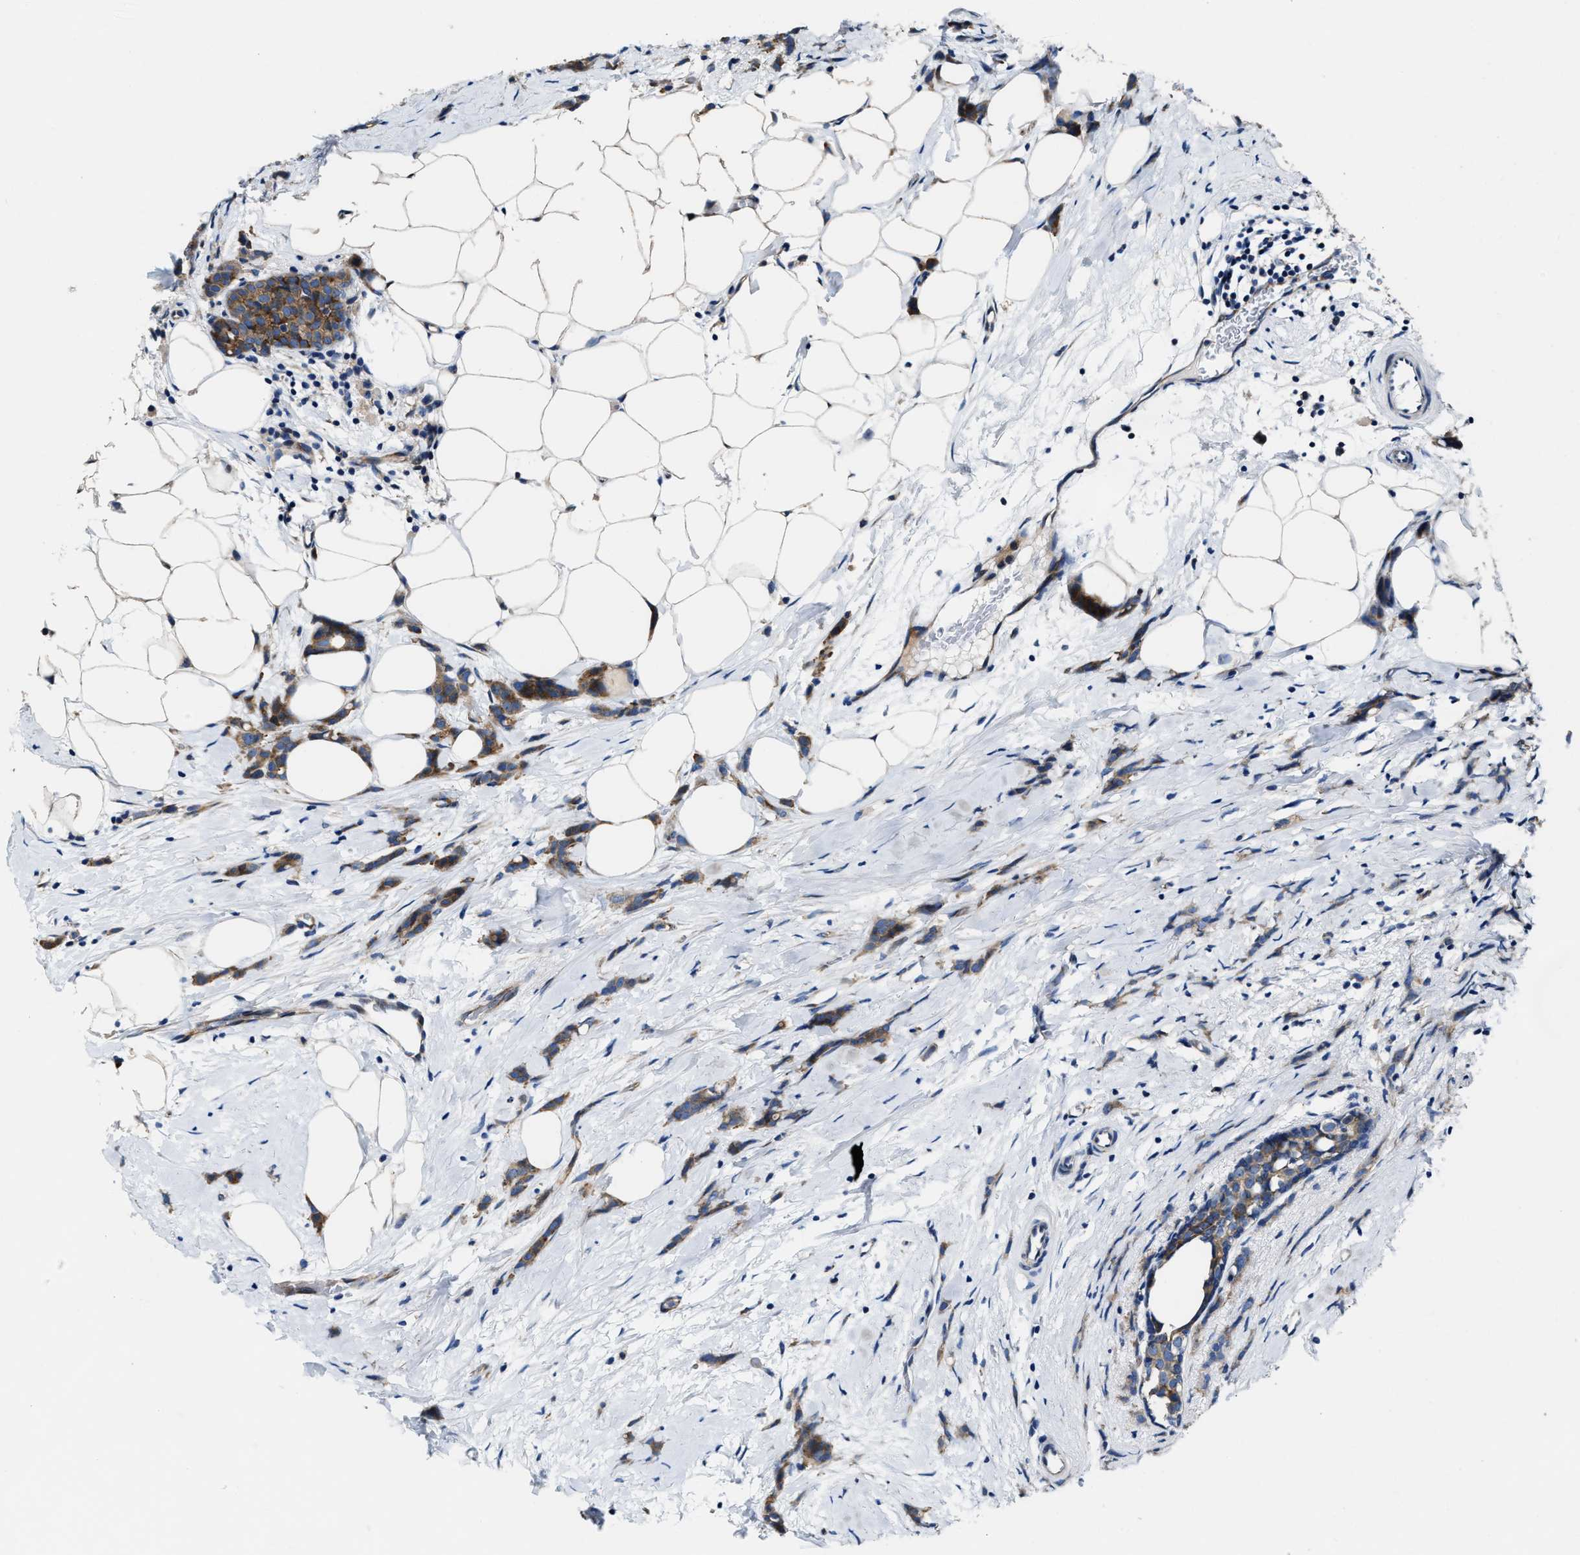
{"staining": {"intensity": "moderate", "quantity": ">75%", "location": "cytoplasmic/membranous"}, "tissue": "breast cancer", "cell_type": "Tumor cells", "image_type": "cancer", "snomed": [{"axis": "morphology", "description": "Lobular carcinoma, in situ"}, {"axis": "morphology", "description": "Lobular carcinoma"}, {"axis": "topography", "description": "Breast"}], "caption": "A brown stain shows moderate cytoplasmic/membranous staining of a protein in breast cancer (lobular carcinoma) tumor cells.", "gene": "PTAR1", "patient": {"sex": "female", "age": 41}}